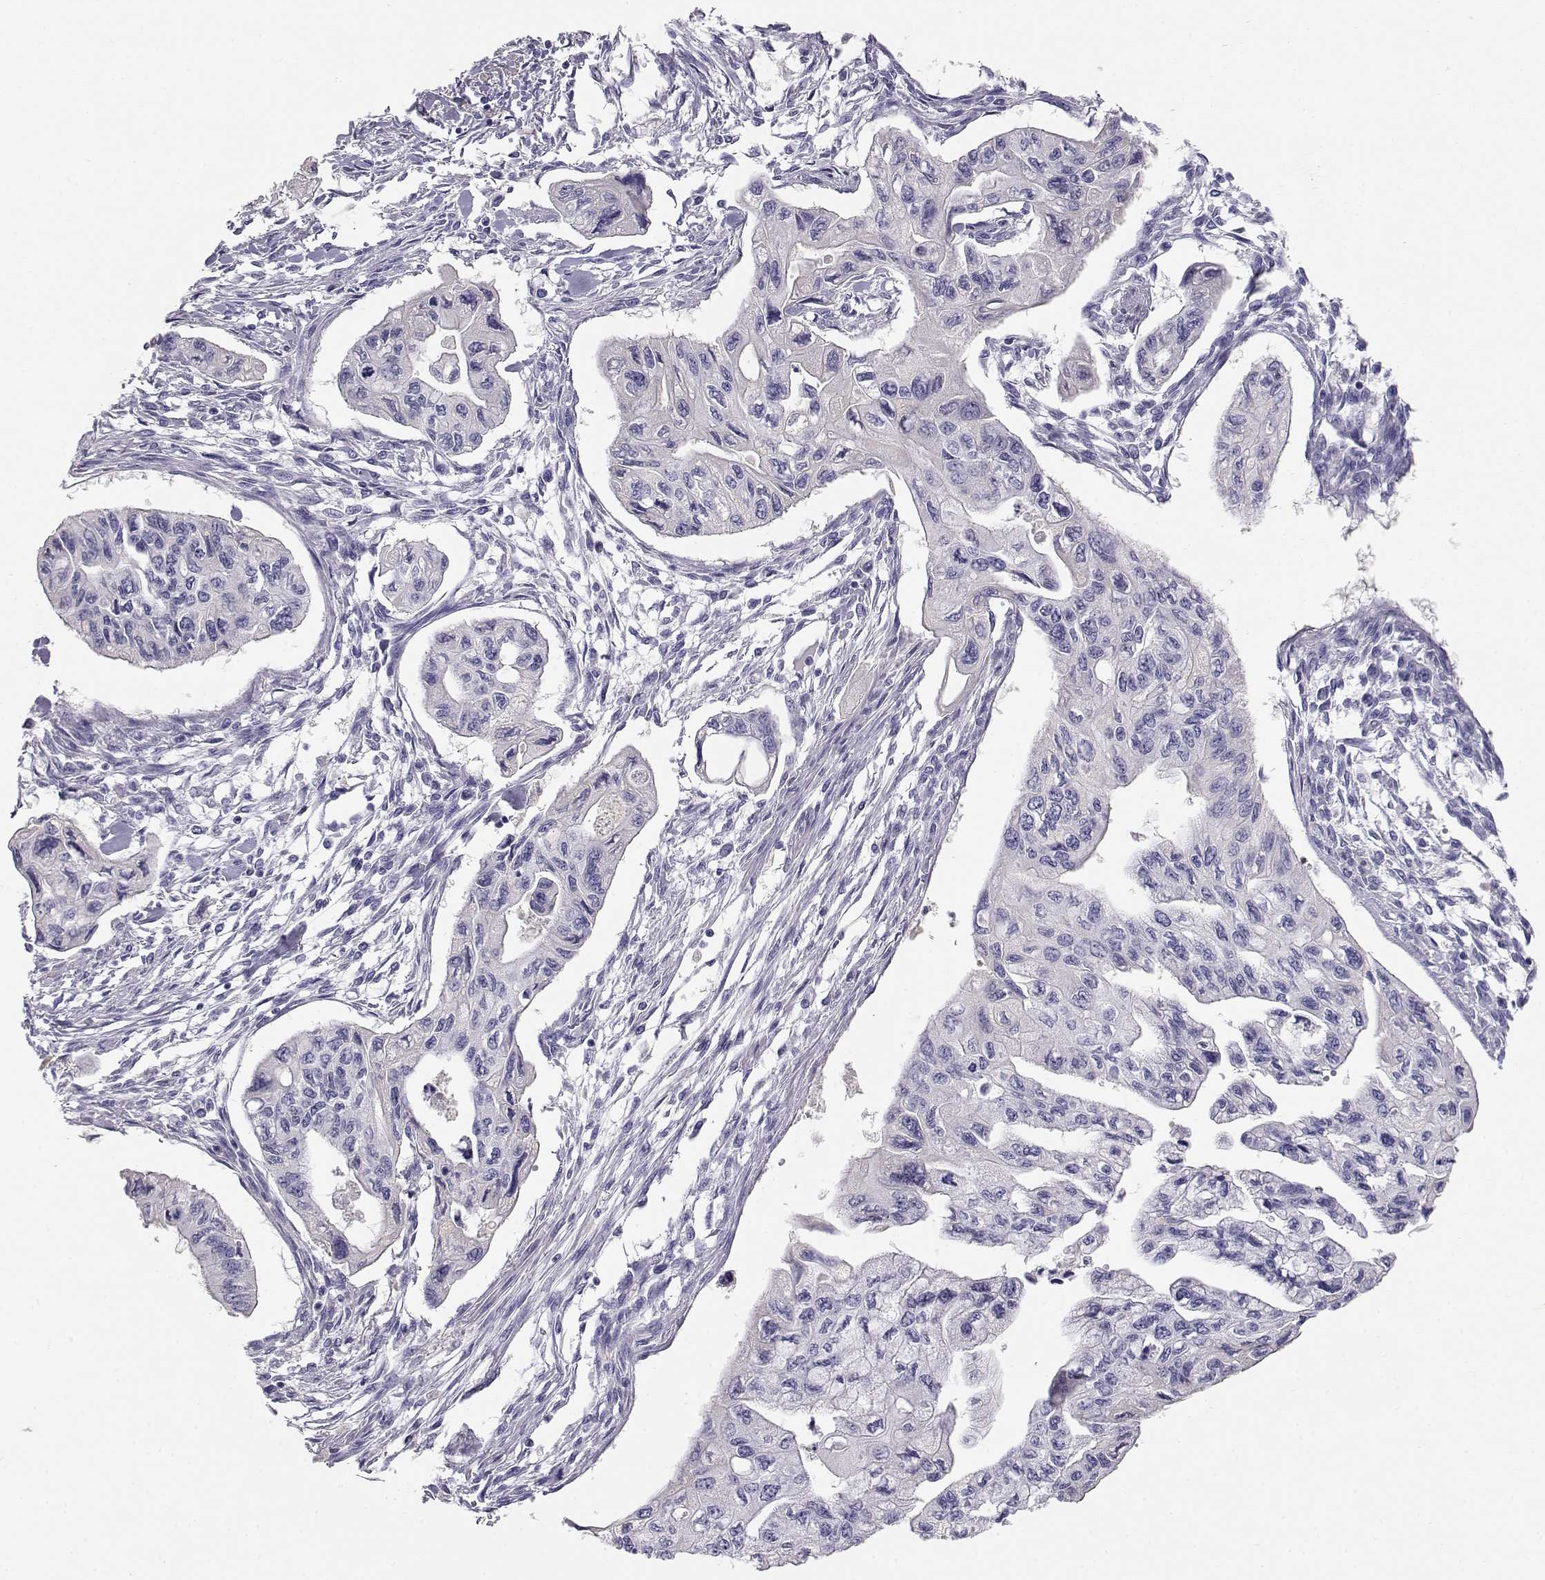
{"staining": {"intensity": "negative", "quantity": "none", "location": "none"}, "tissue": "pancreatic cancer", "cell_type": "Tumor cells", "image_type": "cancer", "snomed": [{"axis": "morphology", "description": "Adenocarcinoma, NOS"}, {"axis": "topography", "description": "Pancreas"}], "caption": "Image shows no significant protein staining in tumor cells of pancreatic cancer (adenocarcinoma). (DAB immunohistochemistry, high magnification).", "gene": "GPR174", "patient": {"sex": "female", "age": 76}}